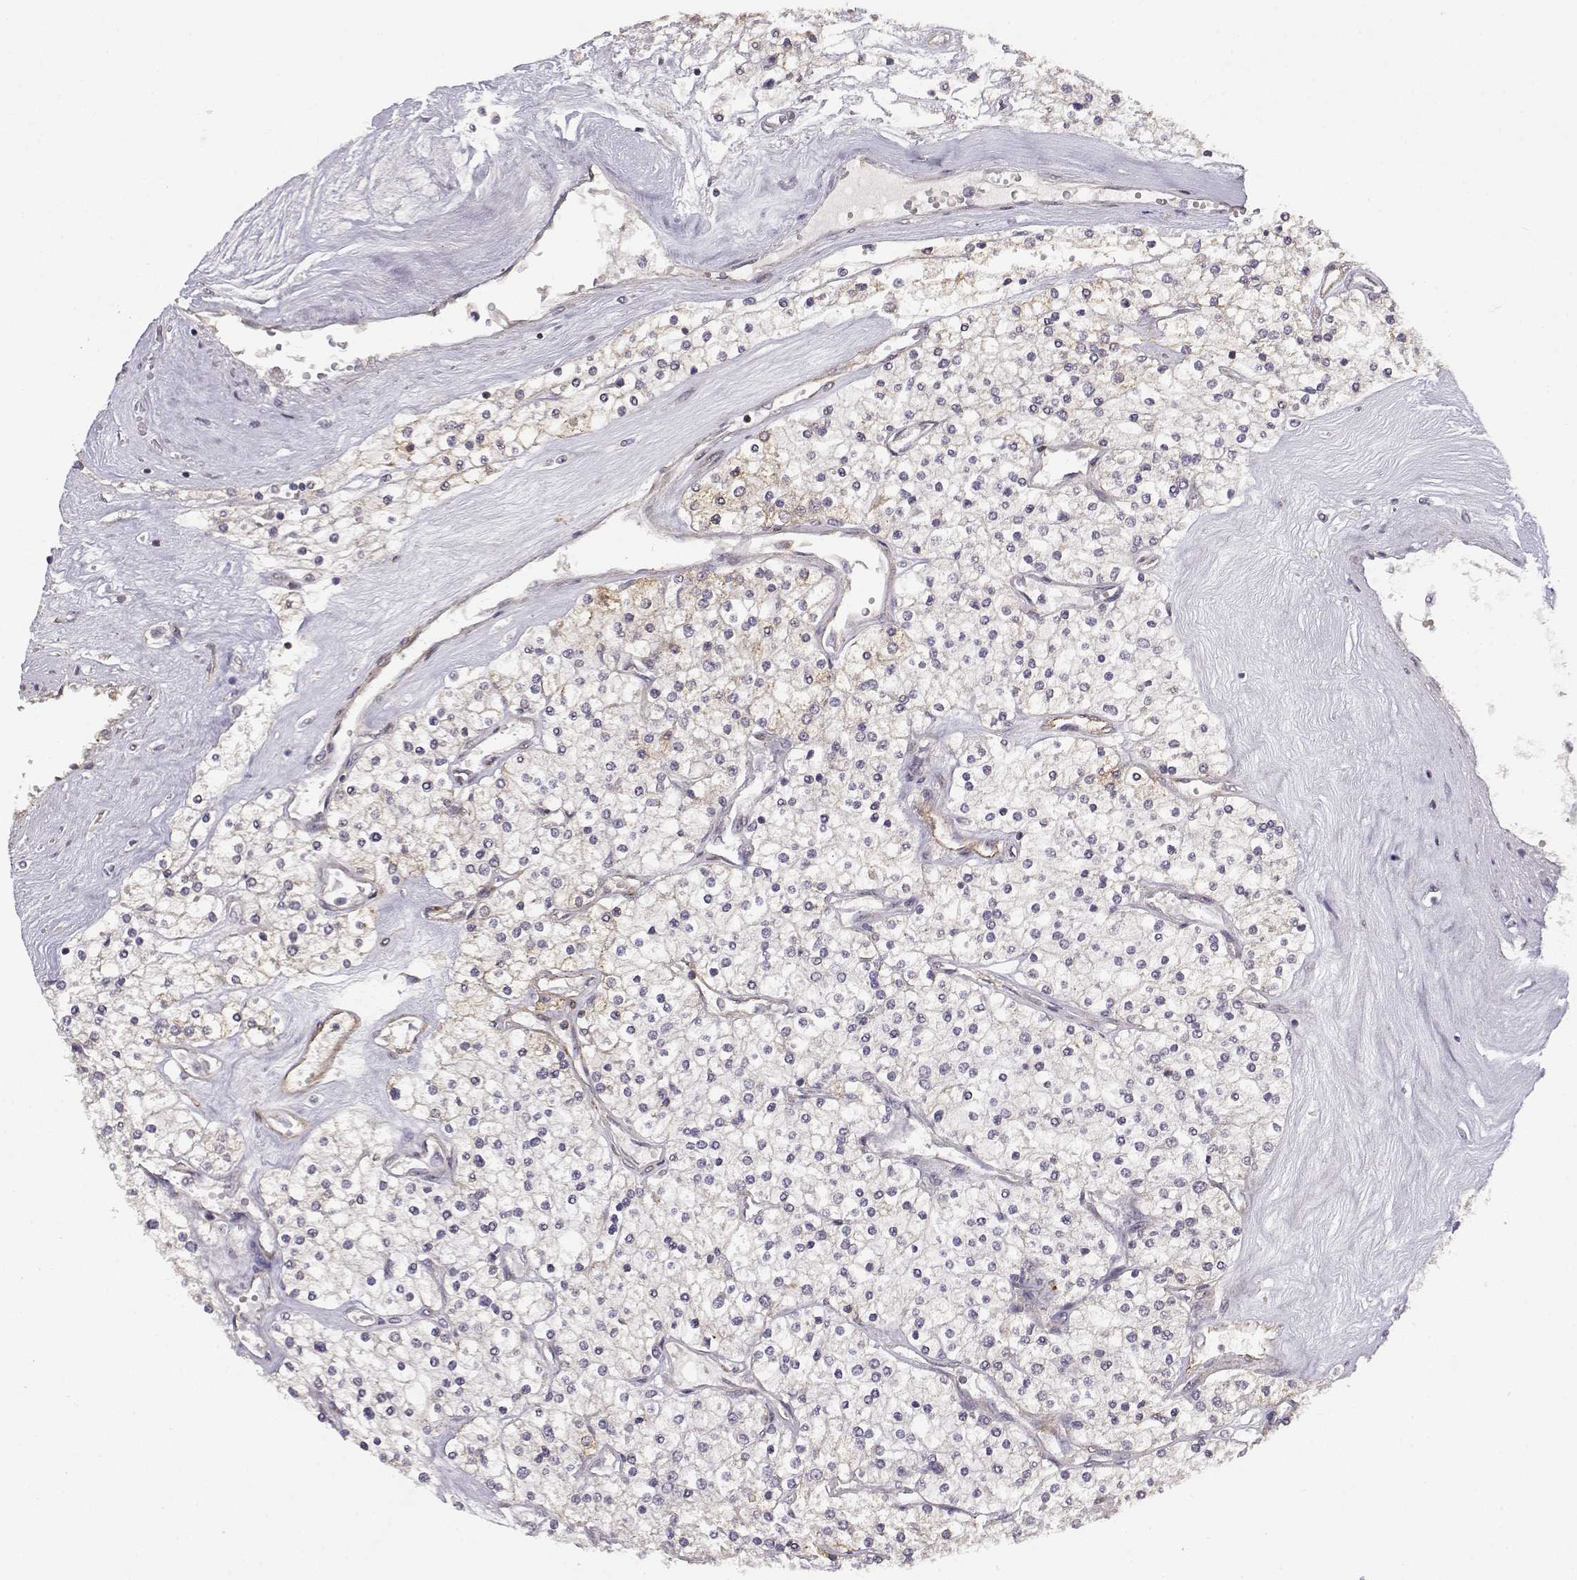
{"staining": {"intensity": "negative", "quantity": "none", "location": "none"}, "tissue": "renal cancer", "cell_type": "Tumor cells", "image_type": "cancer", "snomed": [{"axis": "morphology", "description": "Adenocarcinoma, NOS"}, {"axis": "topography", "description": "Kidney"}], "caption": "There is no significant expression in tumor cells of adenocarcinoma (renal). (DAB immunohistochemistry with hematoxylin counter stain).", "gene": "IFITM1", "patient": {"sex": "male", "age": 80}}